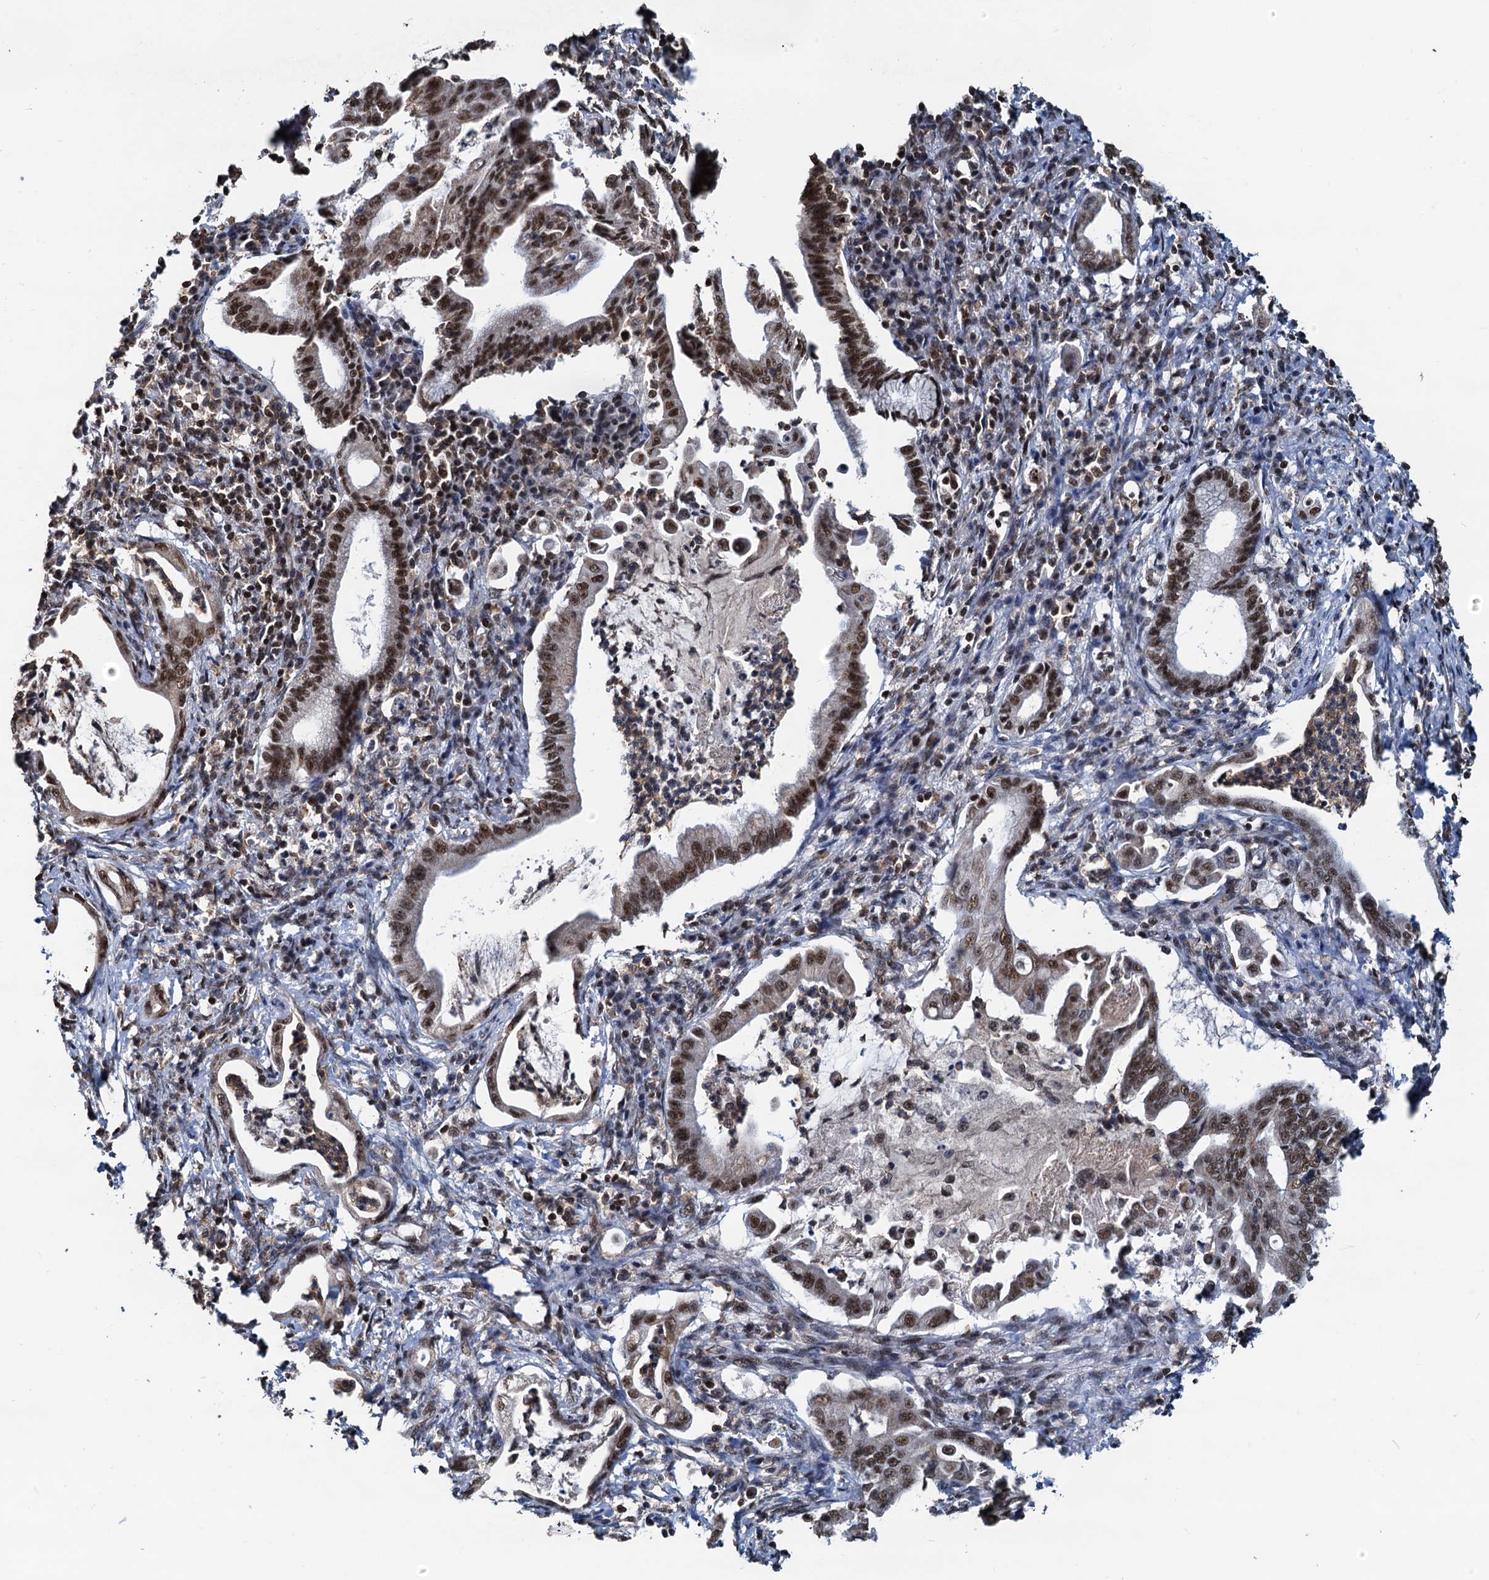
{"staining": {"intensity": "strong", "quantity": ">75%", "location": "nuclear"}, "tissue": "pancreatic cancer", "cell_type": "Tumor cells", "image_type": "cancer", "snomed": [{"axis": "morphology", "description": "Adenocarcinoma, NOS"}, {"axis": "topography", "description": "Pancreas"}], "caption": "Immunohistochemistry (IHC) (DAB (3,3'-diaminobenzidine)) staining of pancreatic cancer (adenocarcinoma) reveals strong nuclear protein positivity in about >75% of tumor cells.", "gene": "RSRC2", "patient": {"sex": "female", "age": 55}}